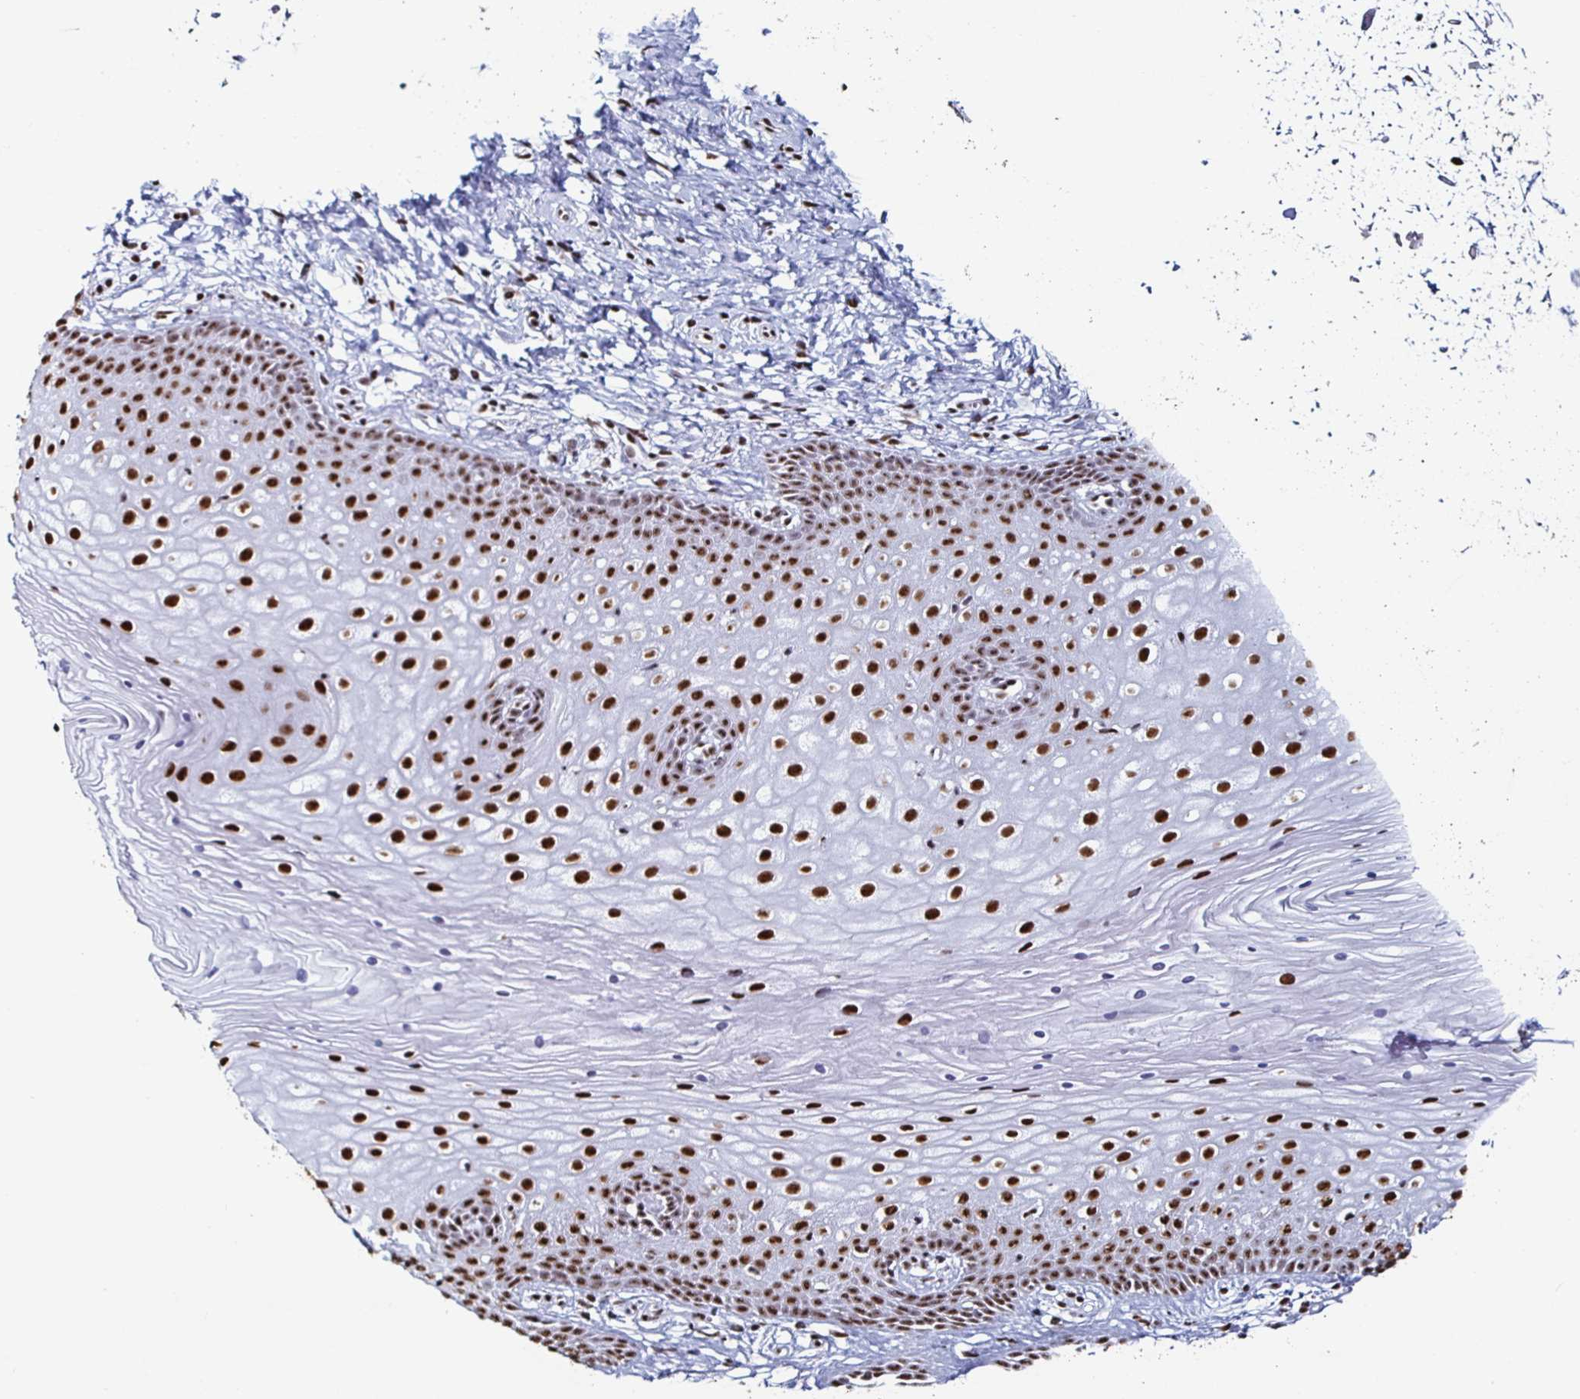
{"staining": {"intensity": "strong", "quantity": ">75%", "location": "nuclear"}, "tissue": "vagina", "cell_type": "Squamous epithelial cells", "image_type": "normal", "snomed": [{"axis": "morphology", "description": "Normal tissue, NOS"}, {"axis": "topography", "description": "Vagina"}], "caption": "A brown stain highlights strong nuclear positivity of a protein in squamous epithelial cells of normal human vagina.", "gene": "DDX39B", "patient": {"sex": "female", "age": 38}}